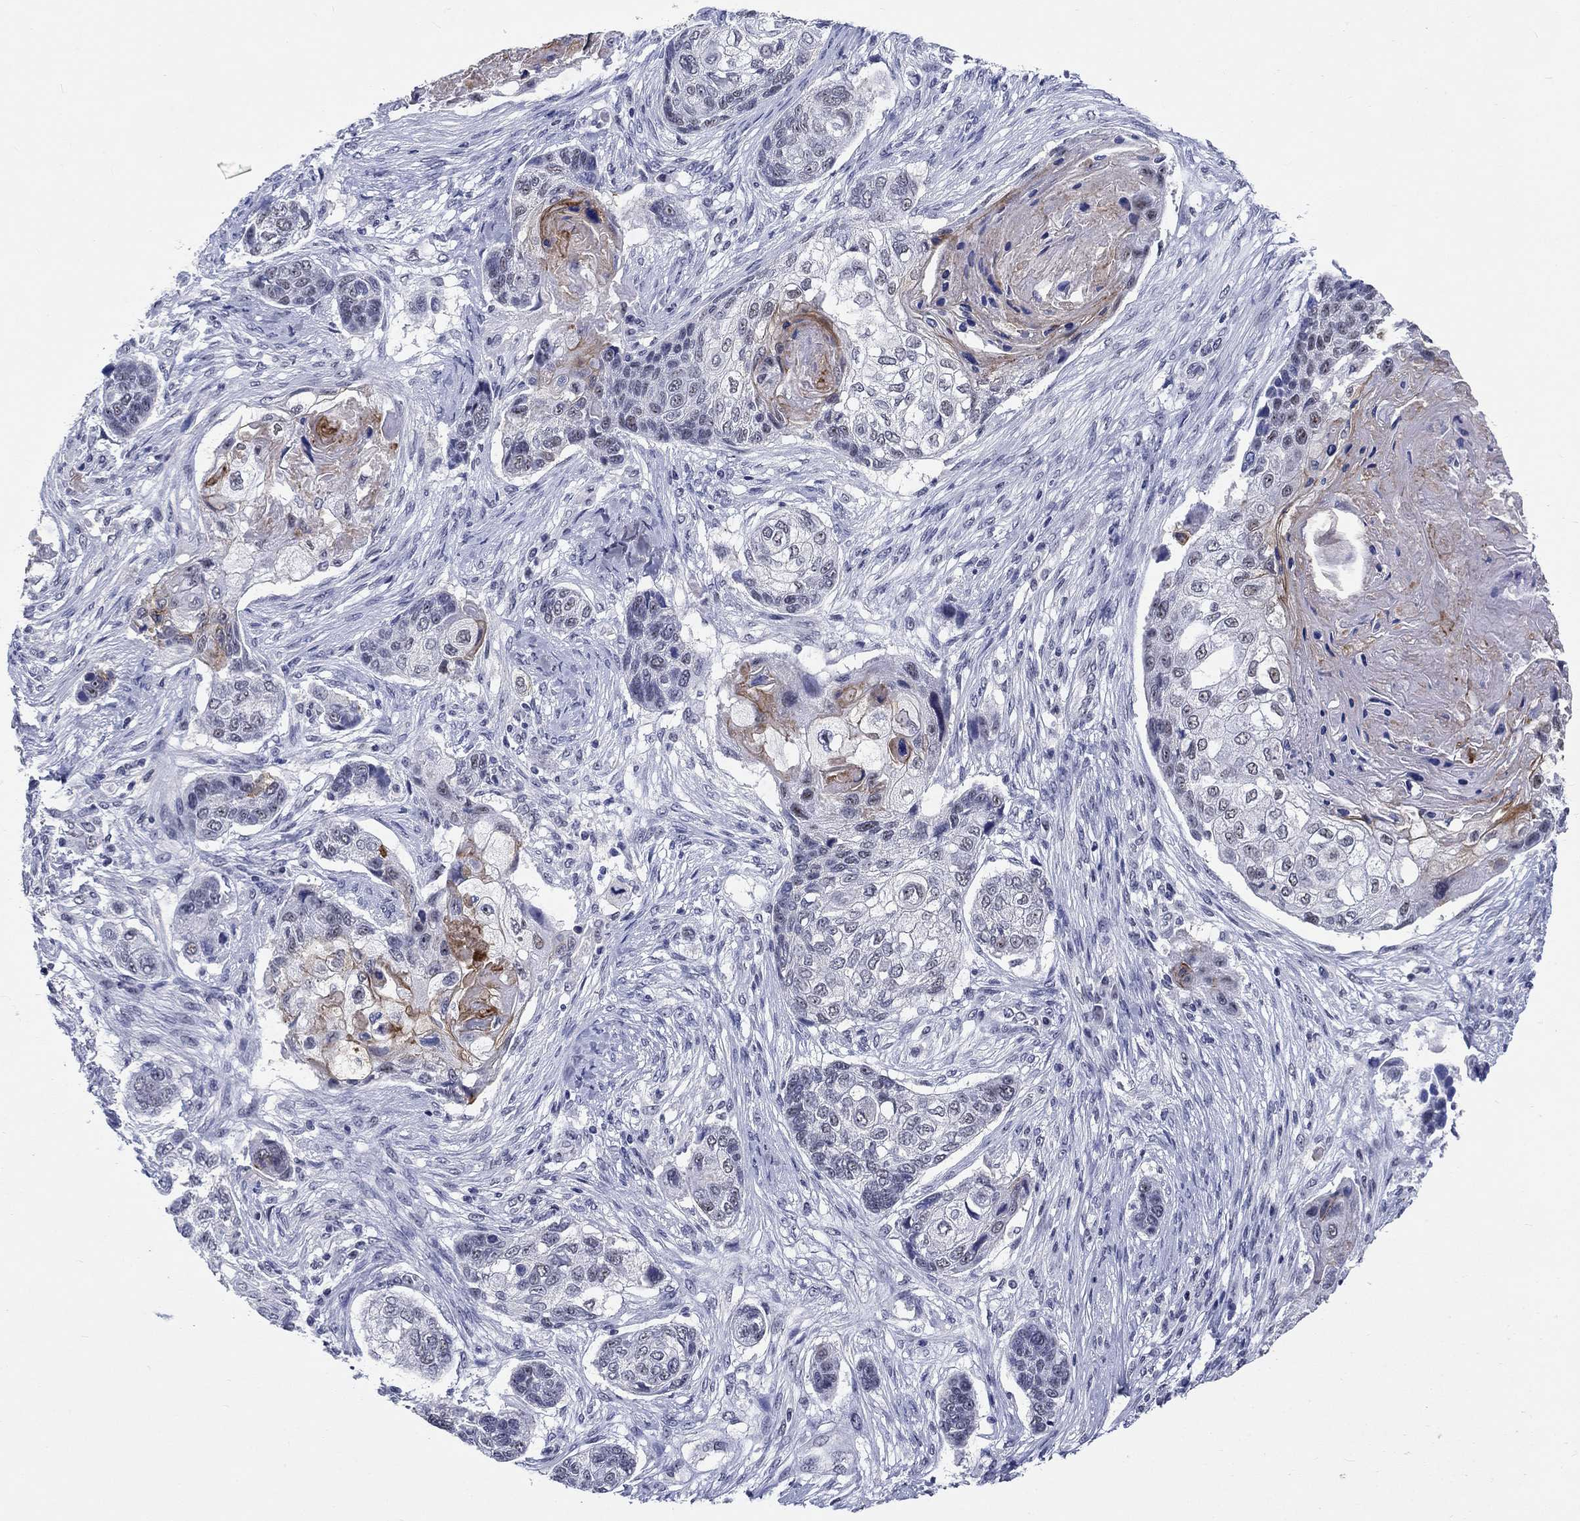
{"staining": {"intensity": "moderate", "quantity": "<25%", "location": "cytoplasmic/membranous"}, "tissue": "lung cancer", "cell_type": "Tumor cells", "image_type": "cancer", "snomed": [{"axis": "morphology", "description": "Normal tissue, NOS"}, {"axis": "morphology", "description": "Squamous cell carcinoma, NOS"}, {"axis": "topography", "description": "Bronchus"}, {"axis": "topography", "description": "Lung"}], "caption": "Tumor cells demonstrate low levels of moderate cytoplasmic/membranous positivity in about <25% of cells in lung squamous cell carcinoma.", "gene": "GRIN1", "patient": {"sex": "male", "age": 69}}